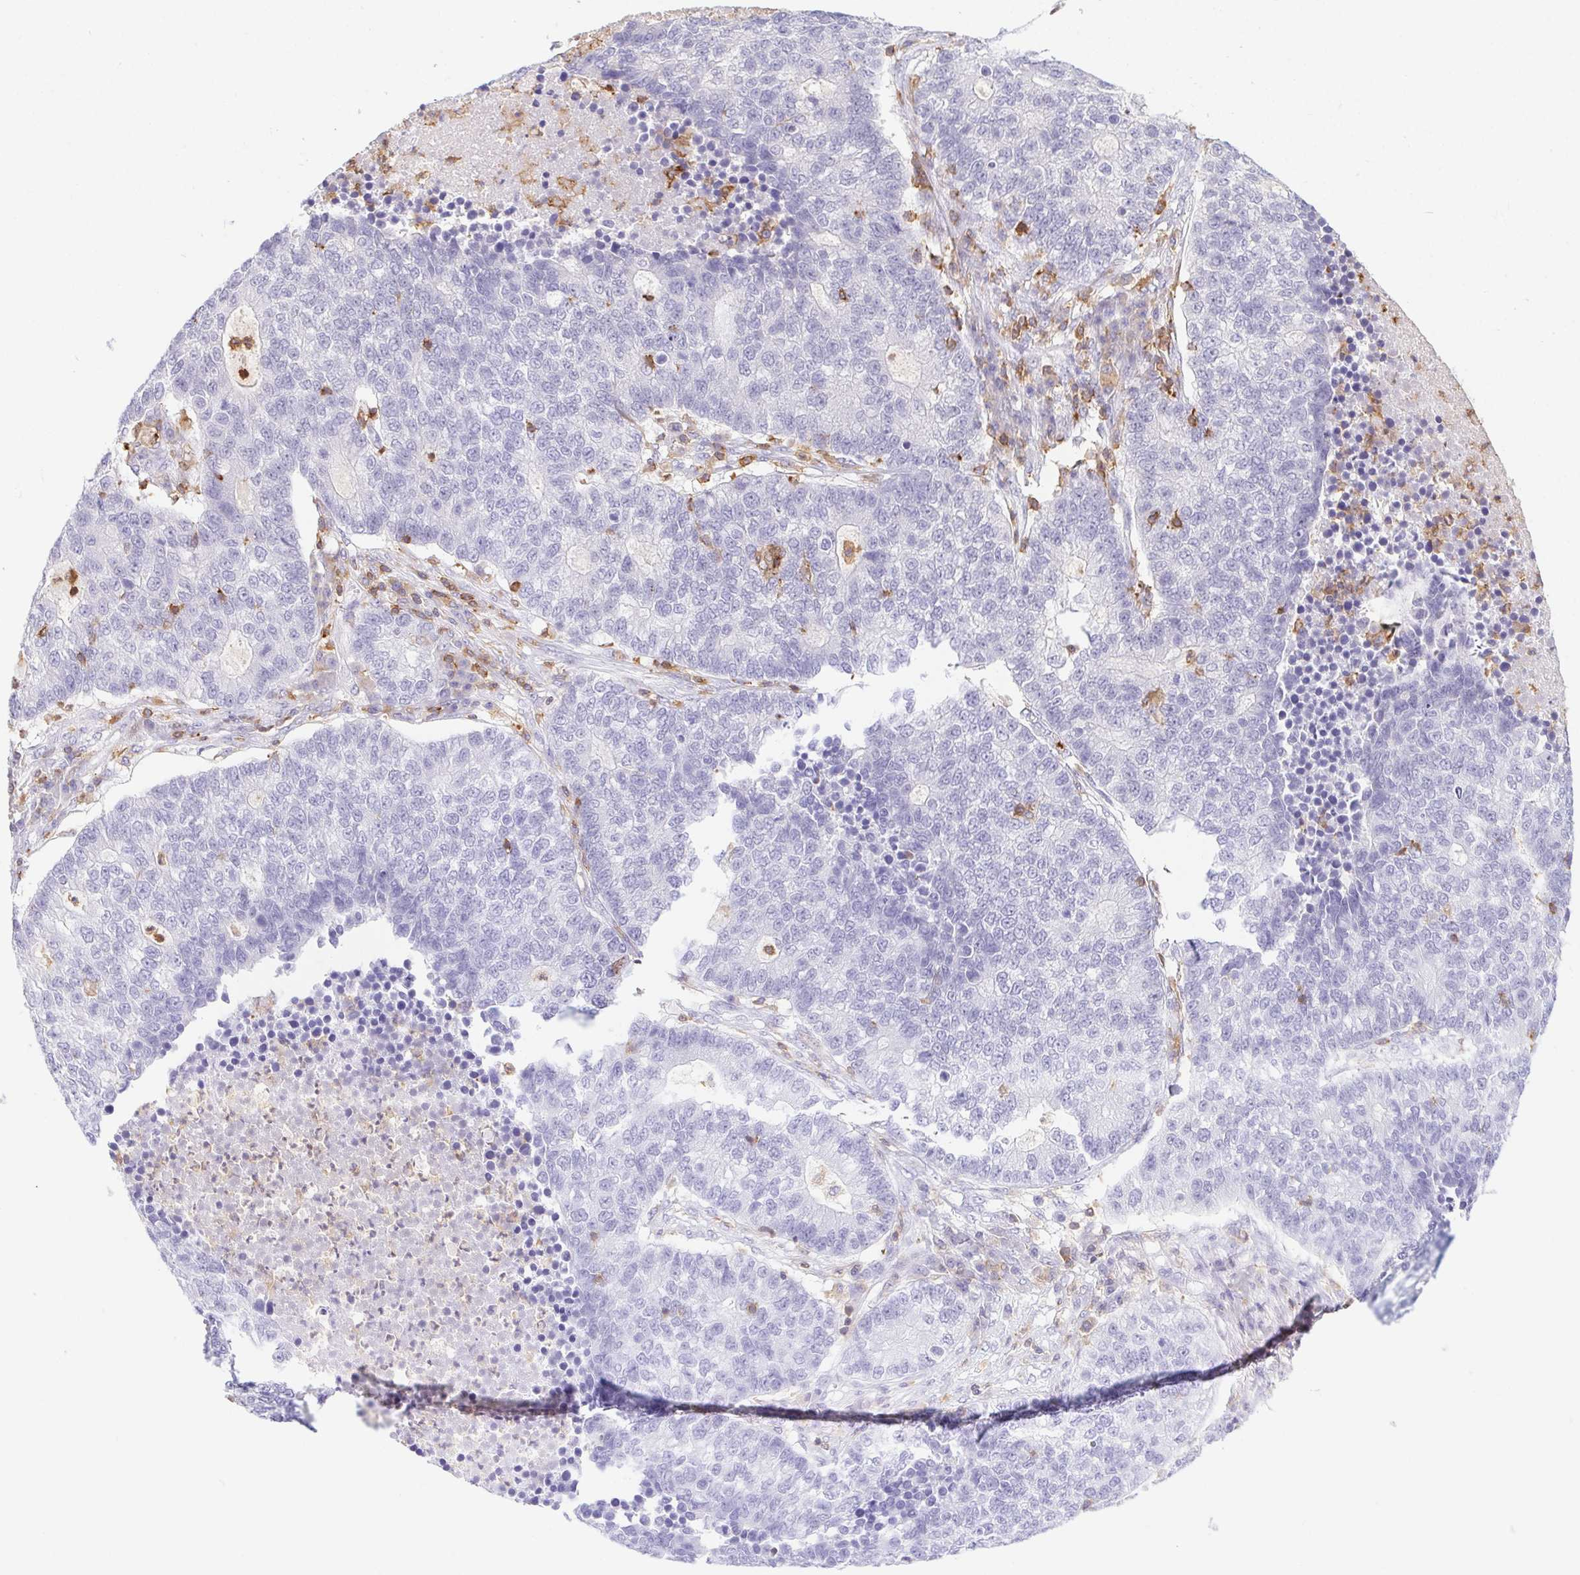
{"staining": {"intensity": "negative", "quantity": "none", "location": "none"}, "tissue": "lung cancer", "cell_type": "Tumor cells", "image_type": "cancer", "snomed": [{"axis": "morphology", "description": "Adenocarcinoma, NOS"}, {"axis": "topography", "description": "Lung"}], "caption": "Adenocarcinoma (lung) was stained to show a protein in brown. There is no significant positivity in tumor cells. The staining is performed using DAB (3,3'-diaminobenzidine) brown chromogen with nuclei counter-stained in using hematoxylin.", "gene": "APBB1IP", "patient": {"sex": "male", "age": 57}}